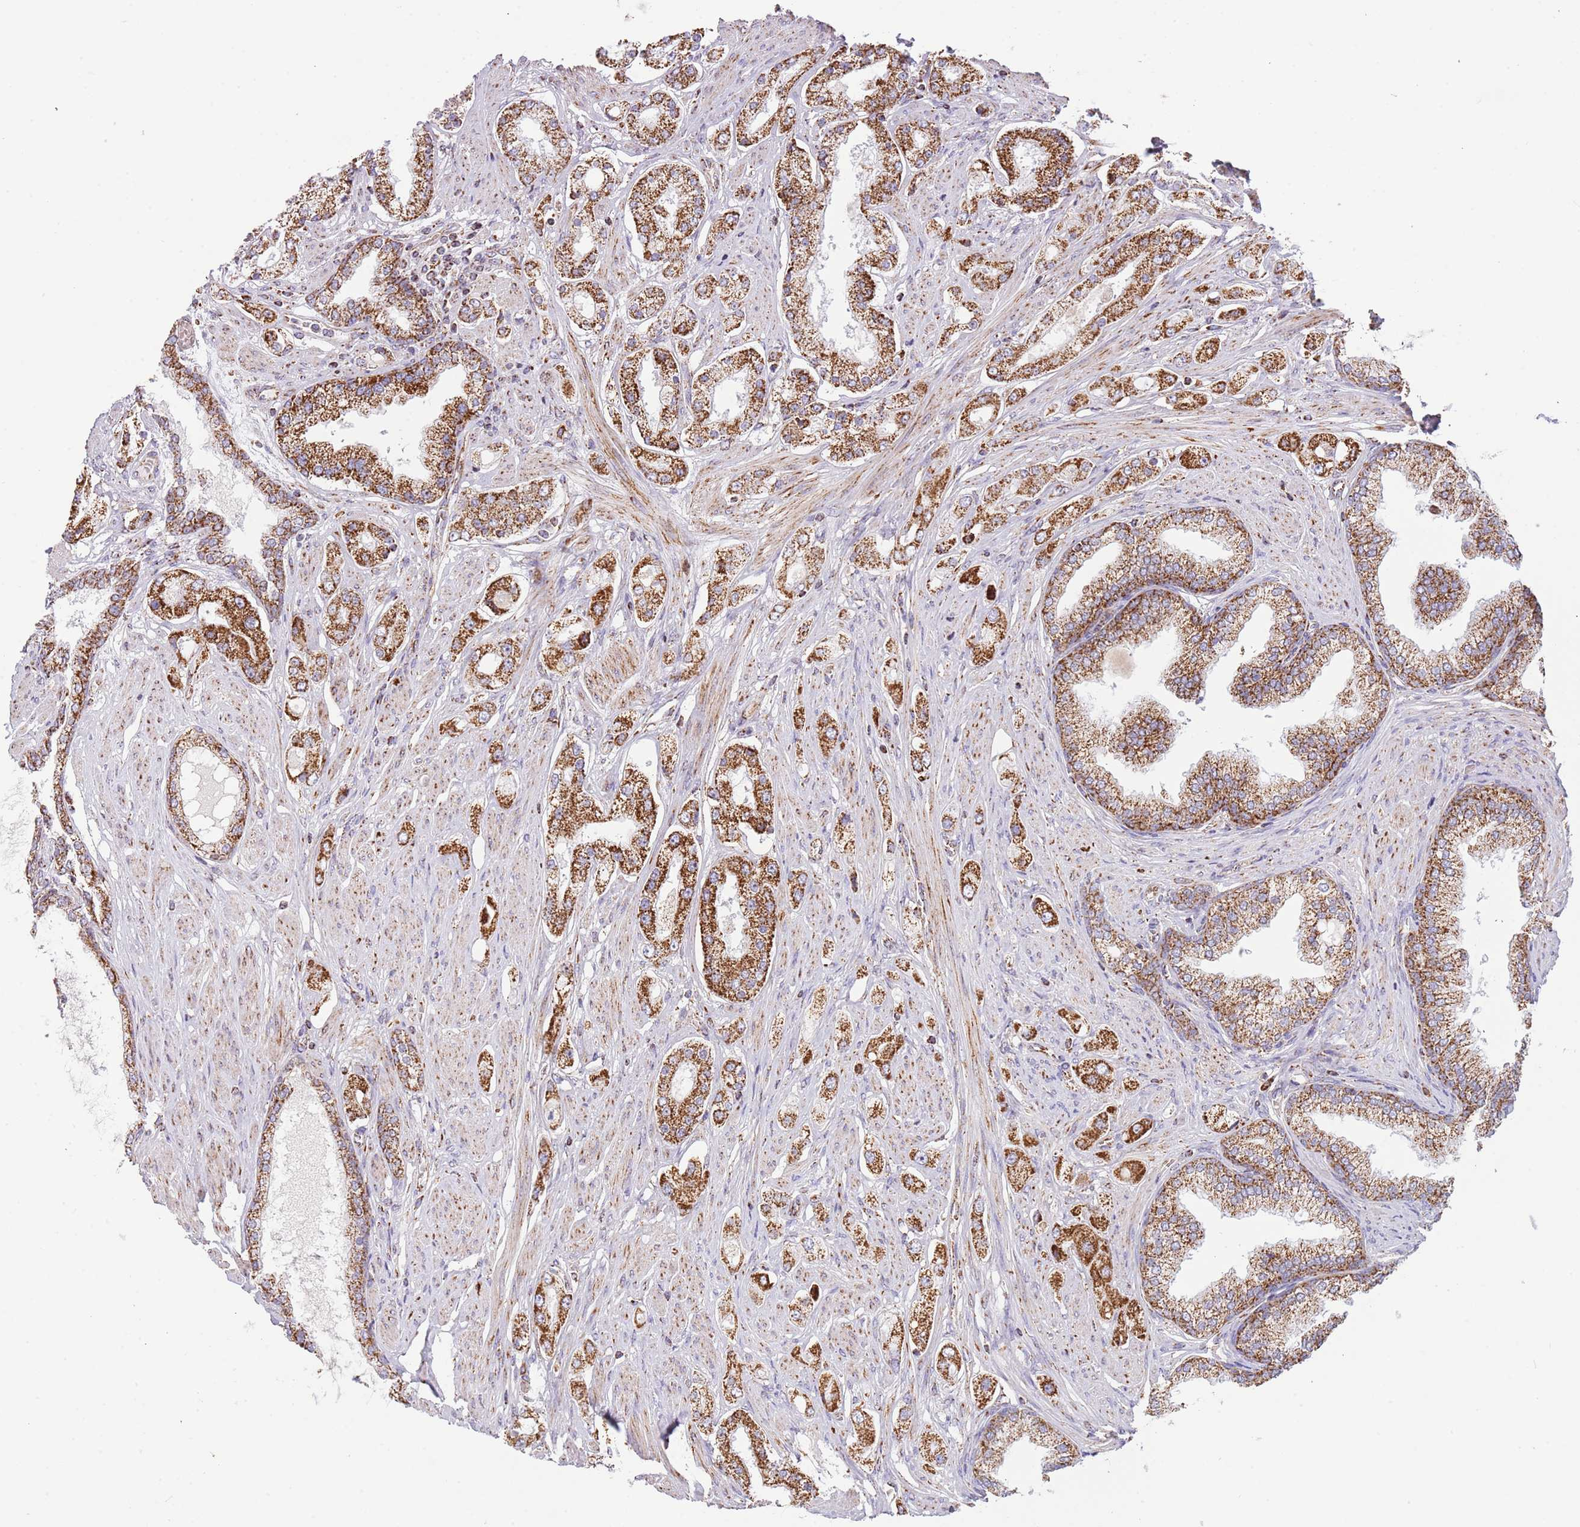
{"staining": {"intensity": "strong", "quantity": ">75%", "location": "cytoplasmic/membranous"}, "tissue": "prostate cancer", "cell_type": "Tumor cells", "image_type": "cancer", "snomed": [{"axis": "morphology", "description": "Adenocarcinoma, High grade"}, {"axis": "topography", "description": "Prostate"}], "caption": "High-grade adenocarcinoma (prostate) stained with a protein marker displays strong staining in tumor cells.", "gene": "LHX6", "patient": {"sex": "male", "age": 68}}